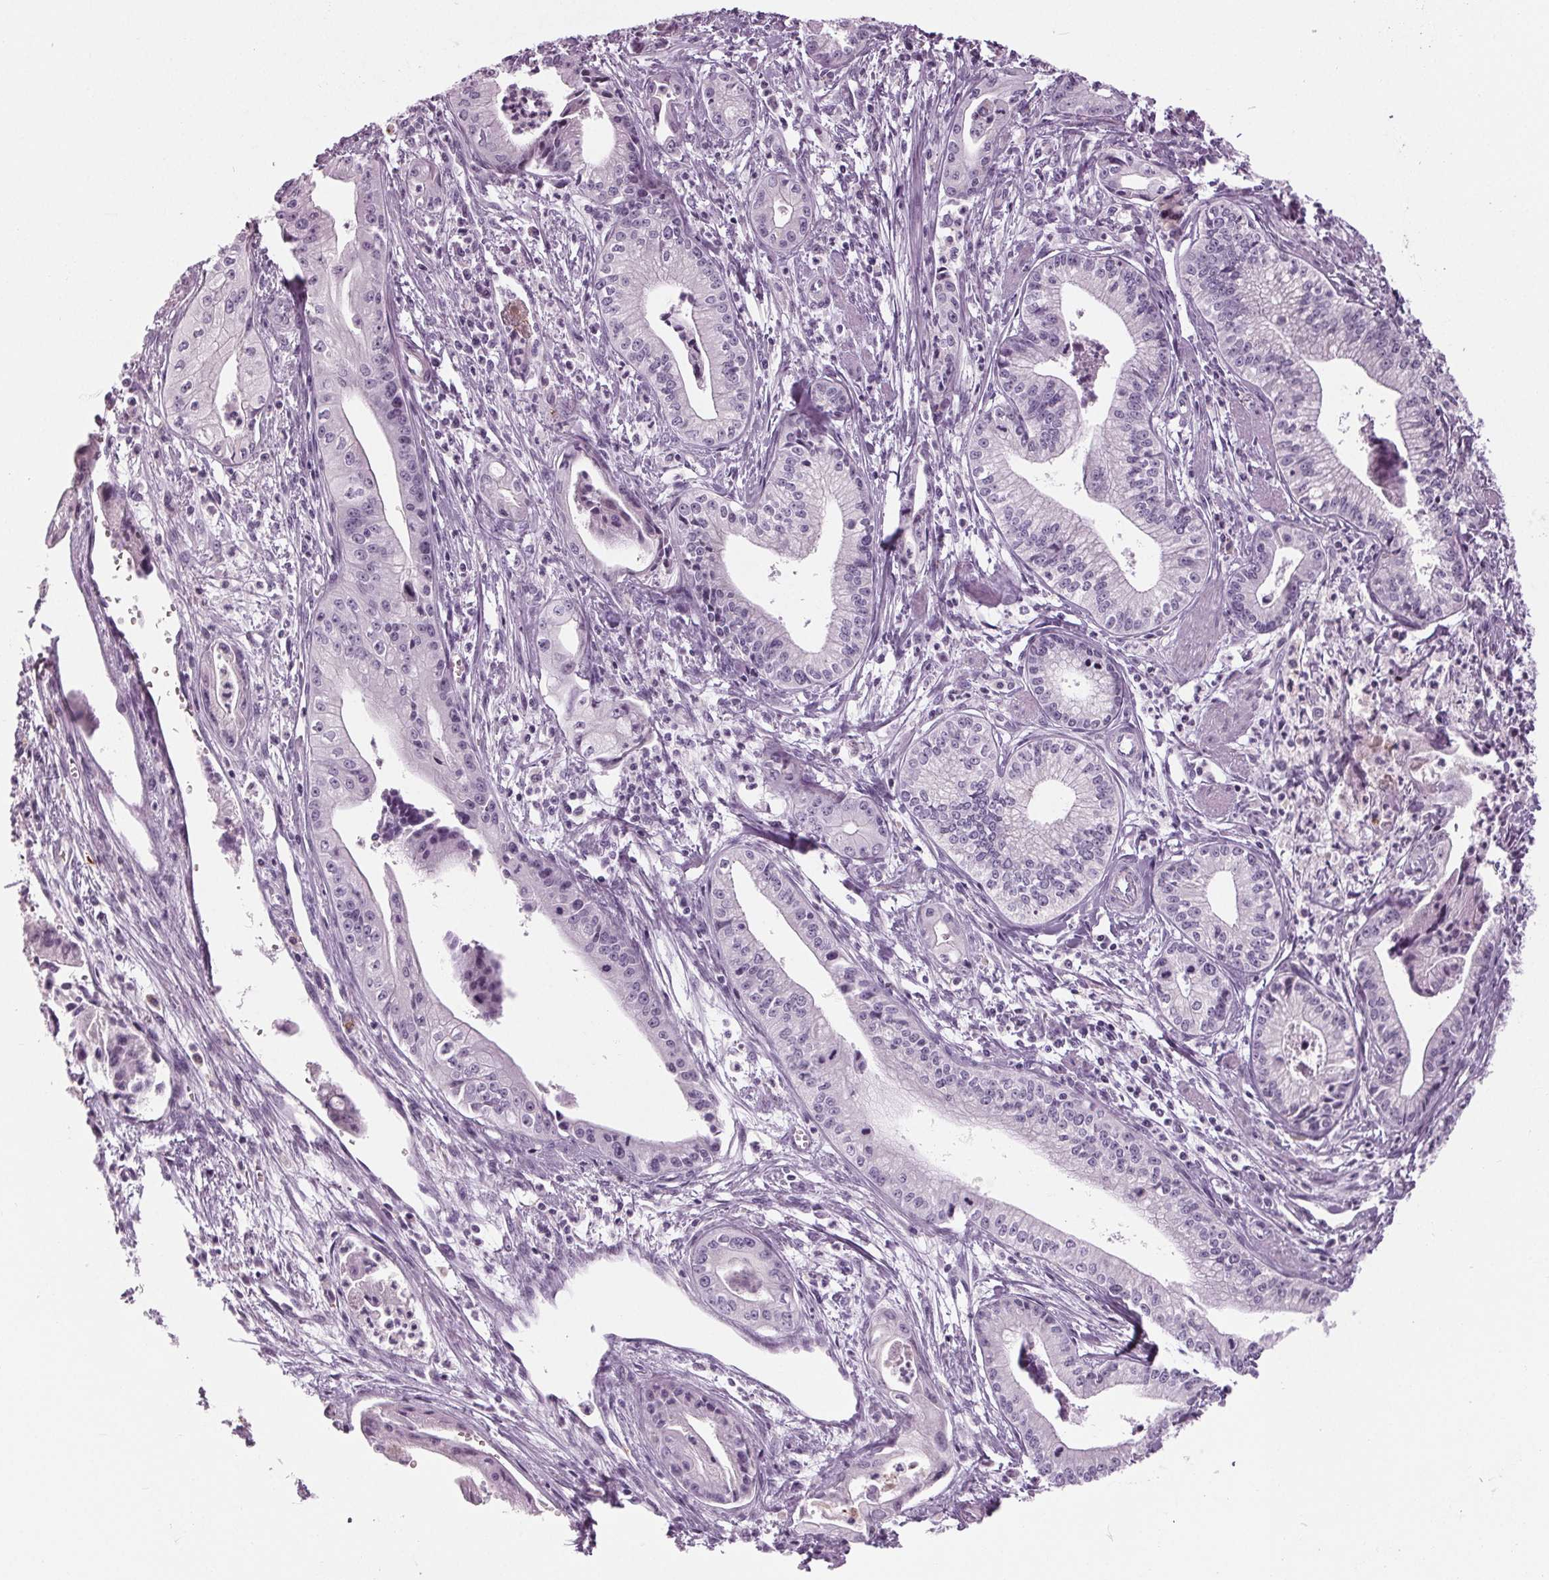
{"staining": {"intensity": "negative", "quantity": "none", "location": "none"}, "tissue": "pancreatic cancer", "cell_type": "Tumor cells", "image_type": "cancer", "snomed": [{"axis": "morphology", "description": "Adenocarcinoma, NOS"}, {"axis": "topography", "description": "Pancreas"}], "caption": "A photomicrograph of pancreatic cancer (adenocarcinoma) stained for a protein demonstrates no brown staining in tumor cells. (DAB (3,3'-diaminobenzidine) immunohistochemistry (IHC) visualized using brightfield microscopy, high magnification).", "gene": "CYP3A43", "patient": {"sex": "female", "age": 65}}